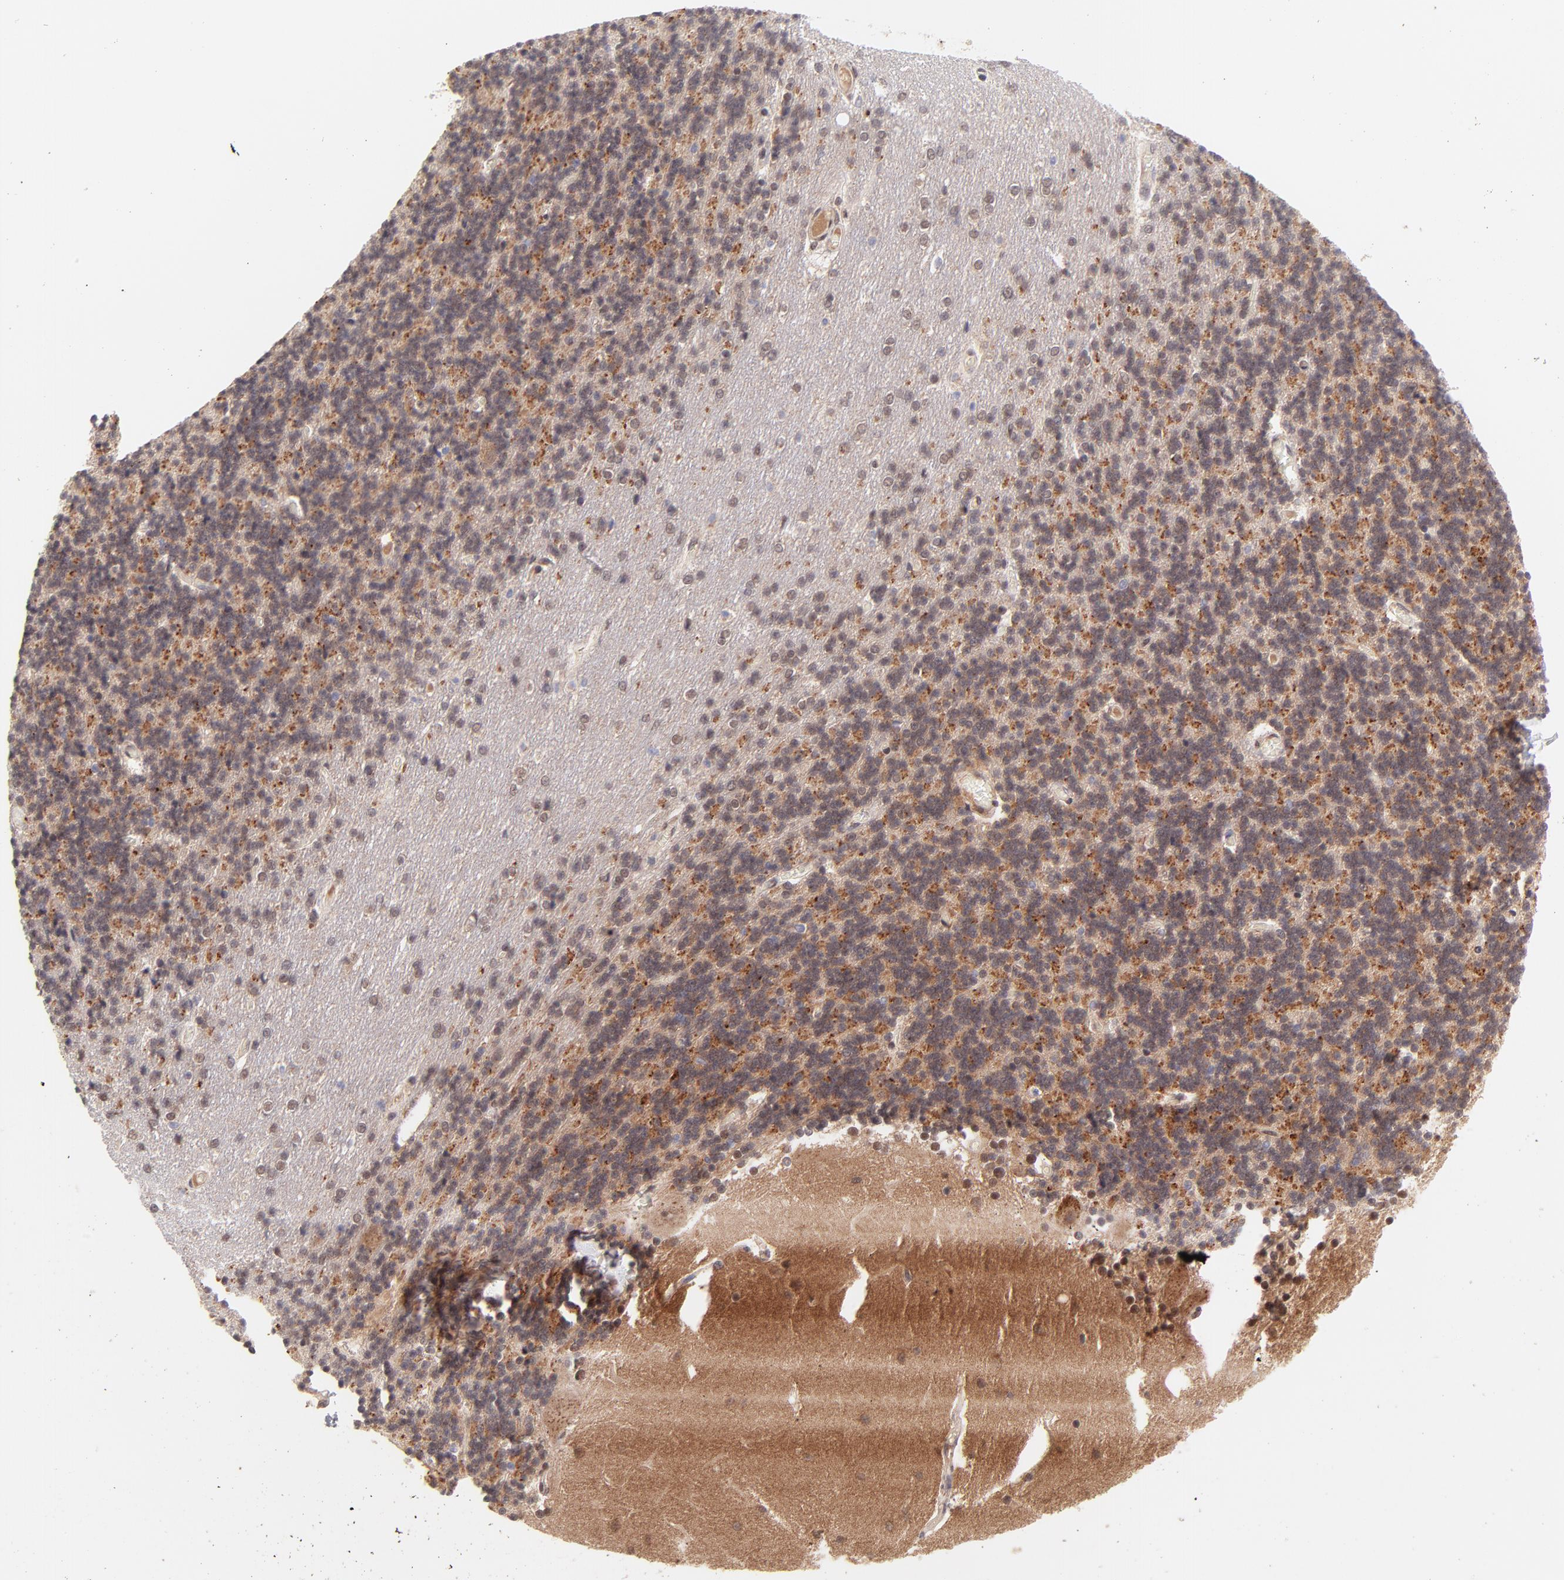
{"staining": {"intensity": "weak", "quantity": "25%-75%", "location": "nuclear"}, "tissue": "cerebellum", "cell_type": "Cells in granular layer", "image_type": "normal", "snomed": [{"axis": "morphology", "description": "Normal tissue, NOS"}, {"axis": "topography", "description": "Cerebellum"}], "caption": "This image exhibits IHC staining of normal cerebellum, with low weak nuclear staining in approximately 25%-75% of cells in granular layer.", "gene": "MED12", "patient": {"sex": "female", "age": 54}}